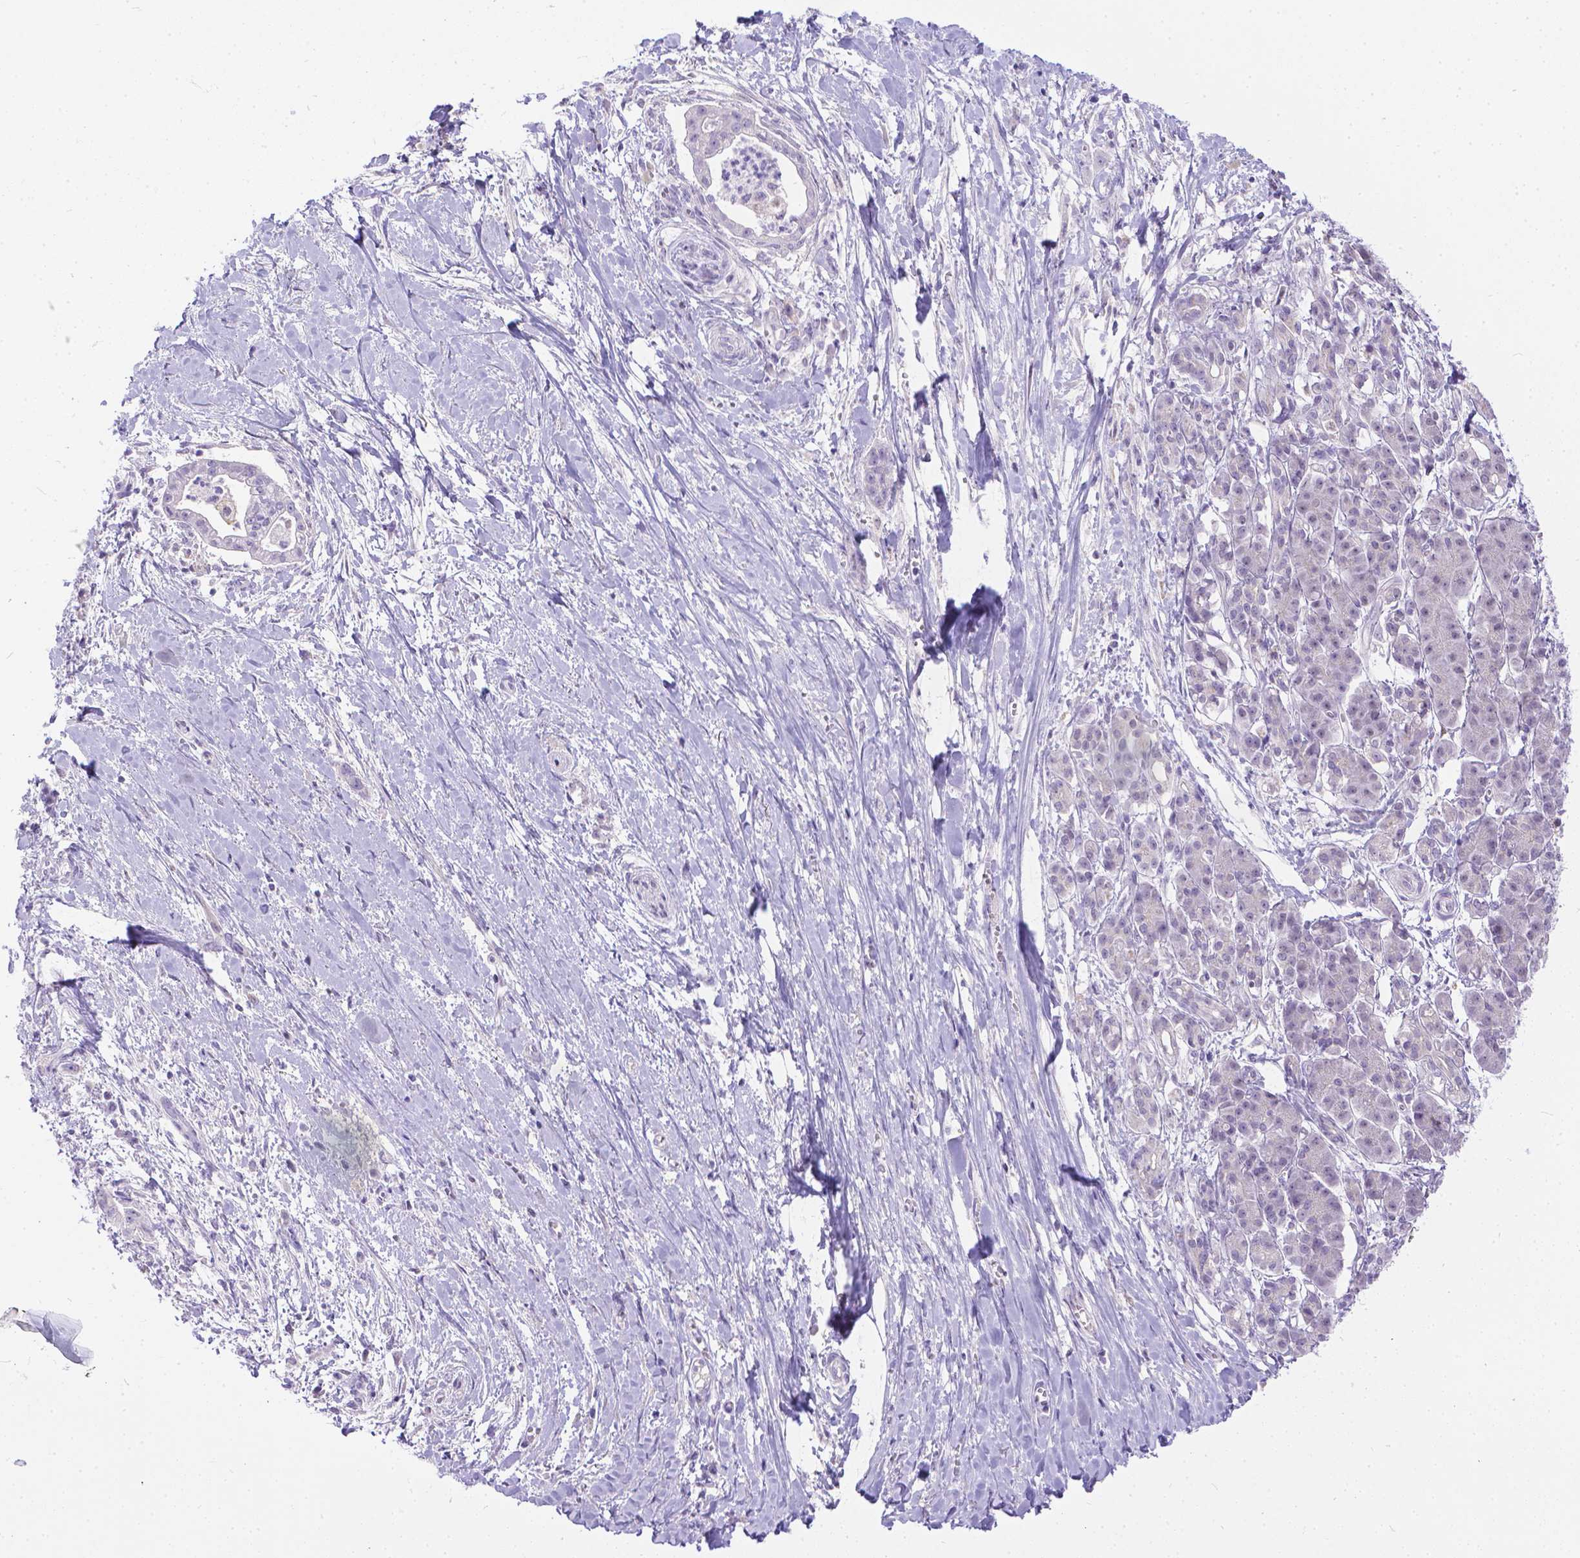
{"staining": {"intensity": "negative", "quantity": "none", "location": "none"}, "tissue": "pancreatic cancer", "cell_type": "Tumor cells", "image_type": "cancer", "snomed": [{"axis": "morphology", "description": "Normal tissue, NOS"}, {"axis": "morphology", "description": "Adenocarcinoma, NOS"}, {"axis": "topography", "description": "Lymph node"}, {"axis": "topography", "description": "Pancreas"}], "caption": "This is a image of immunohistochemistry staining of adenocarcinoma (pancreatic), which shows no staining in tumor cells. (Brightfield microscopy of DAB IHC at high magnification).", "gene": "TTLL6", "patient": {"sex": "female", "age": 58}}